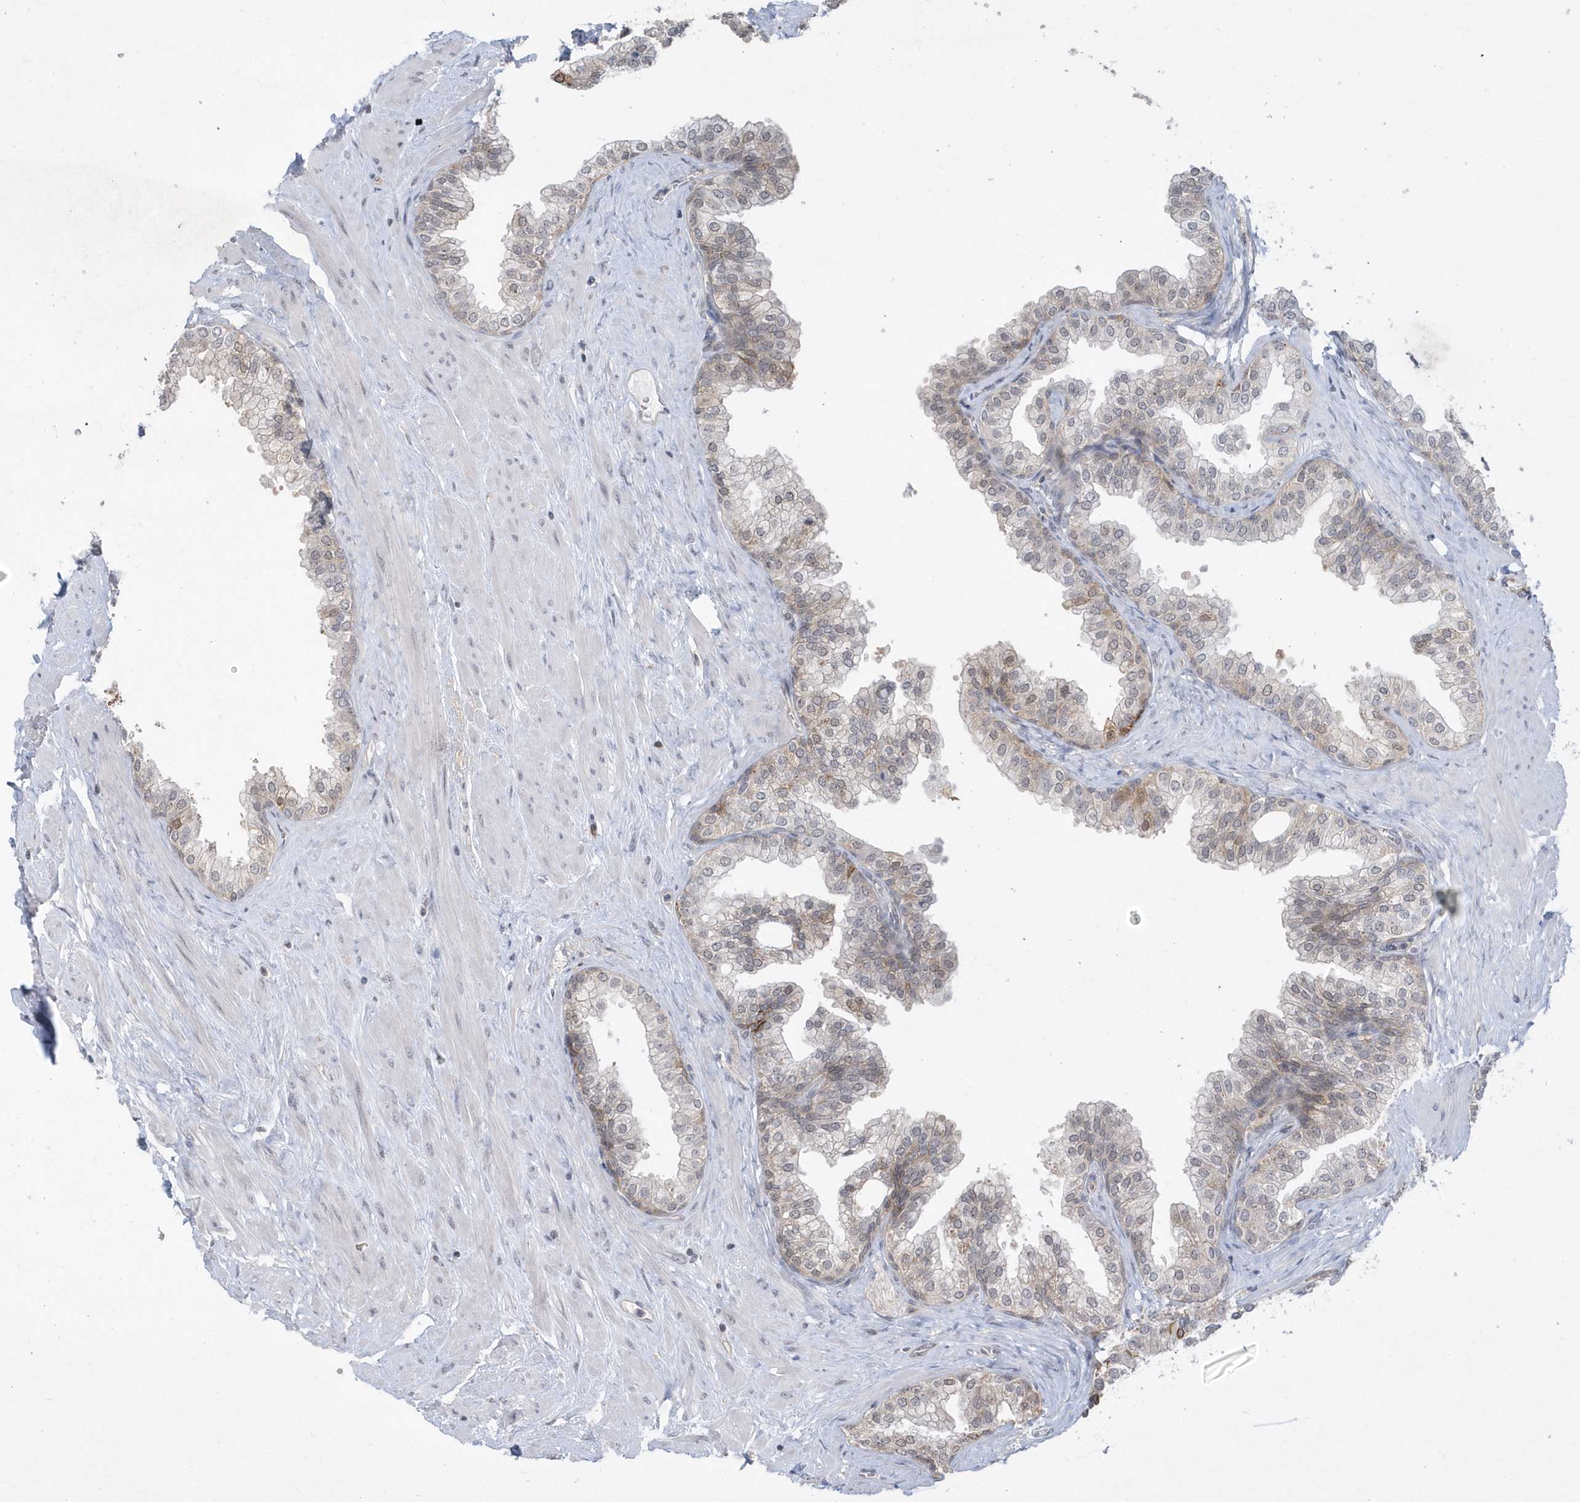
{"staining": {"intensity": "moderate", "quantity": "<25%", "location": "cytoplasmic/membranous"}, "tissue": "prostate", "cell_type": "Glandular cells", "image_type": "normal", "snomed": [{"axis": "morphology", "description": "Normal tissue, NOS"}, {"axis": "morphology", "description": "Urothelial carcinoma, Low grade"}, {"axis": "topography", "description": "Urinary bladder"}, {"axis": "topography", "description": "Prostate"}], "caption": "Immunohistochemical staining of unremarkable human prostate reveals moderate cytoplasmic/membranous protein expression in approximately <25% of glandular cells.", "gene": "CRIP3", "patient": {"sex": "male", "age": 60}}